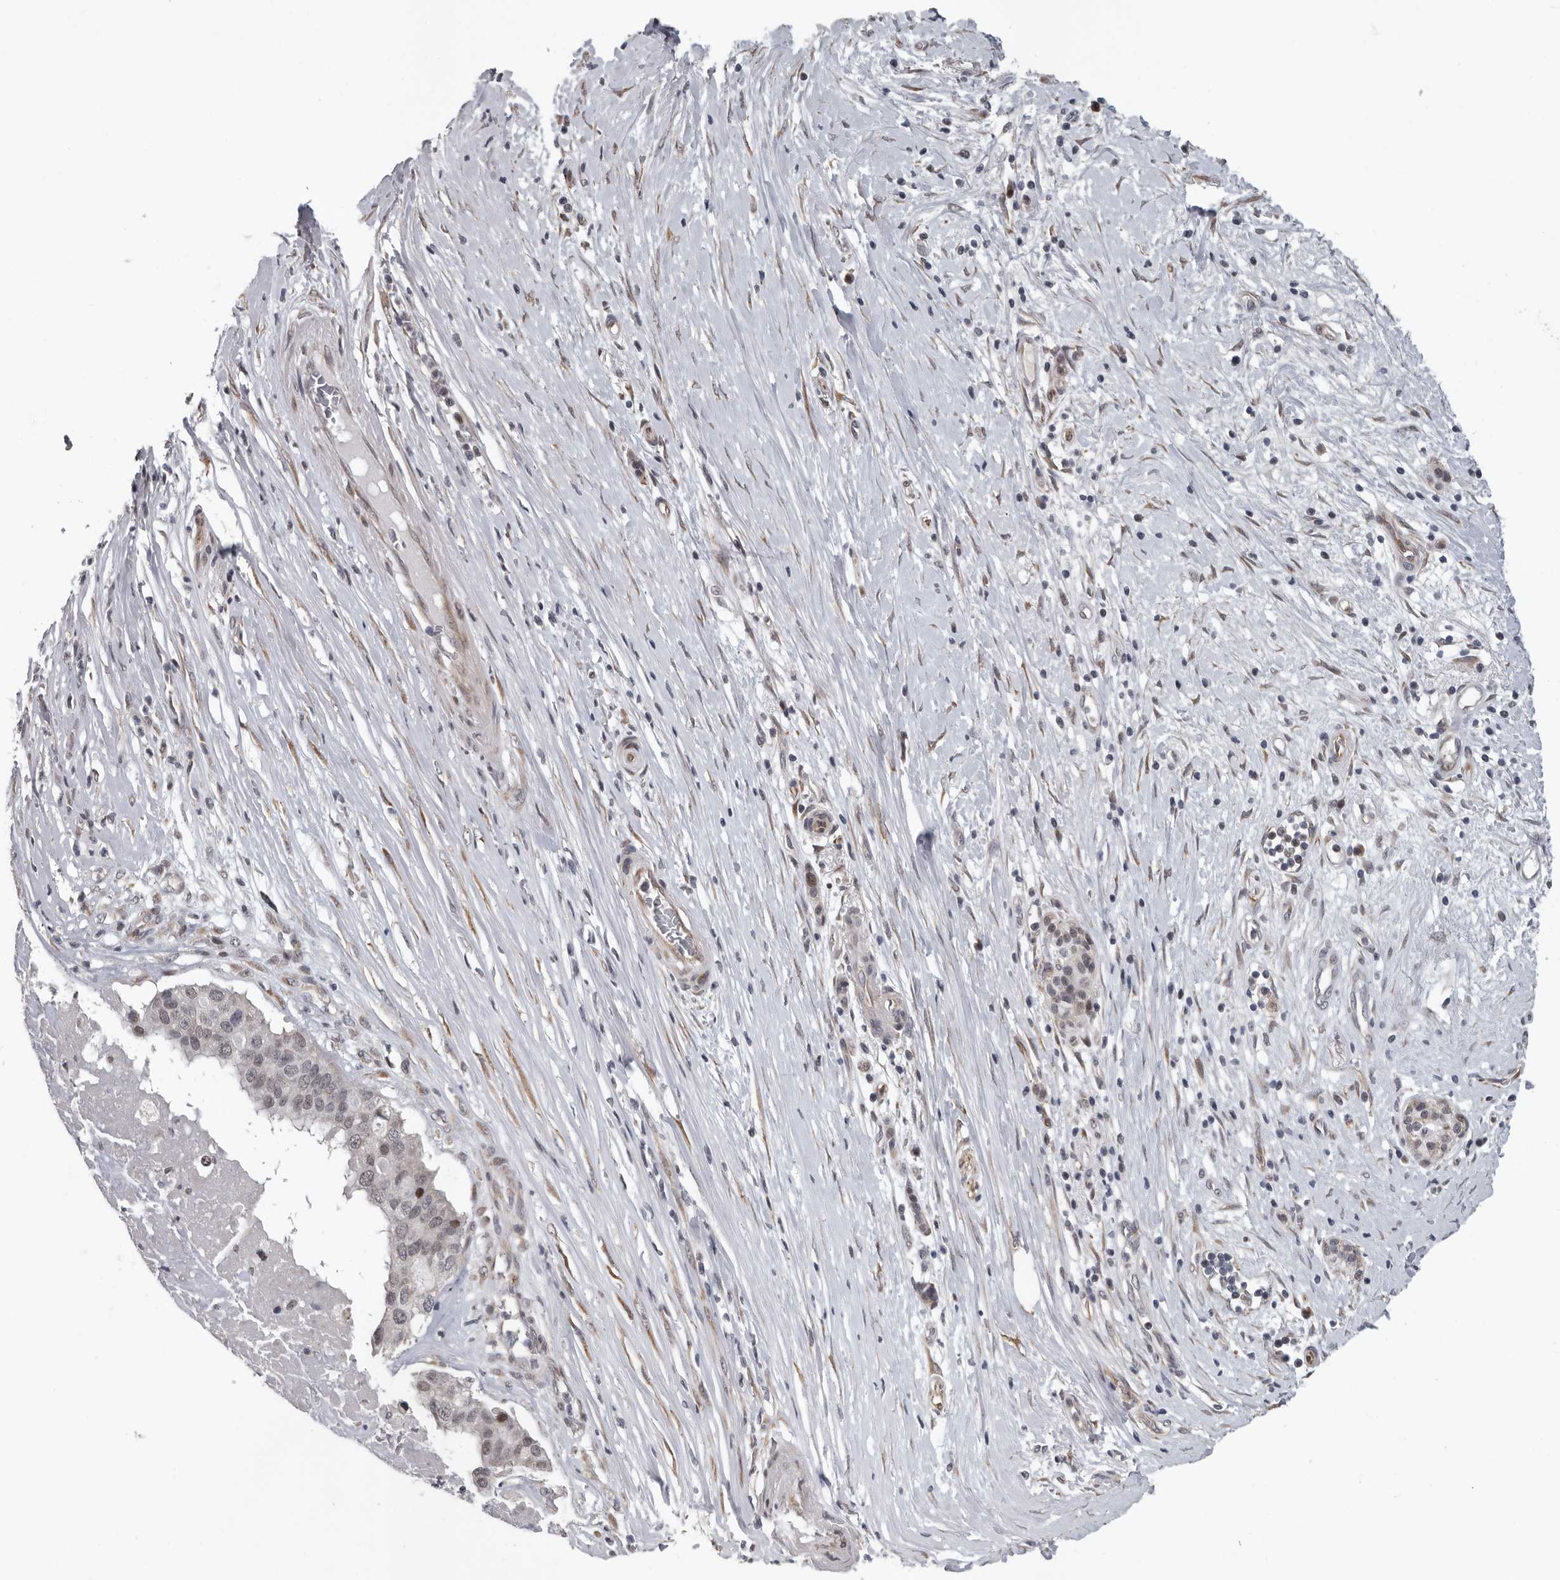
{"staining": {"intensity": "negative", "quantity": "none", "location": "none"}, "tissue": "pancreatic cancer", "cell_type": "Tumor cells", "image_type": "cancer", "snomed": [{"axis": "morphology", "description": "Adenocarcinoma, NOS"}, {"axis": "topography", "description": "Pancreas"}], "caption": "A high-resolution micrograph shows IHC staining of pancreatic cancer, which displays no significant staining in tumor cells.", "gene": "RALGPS2", "patient": {"sex": "male", "age": 50}}